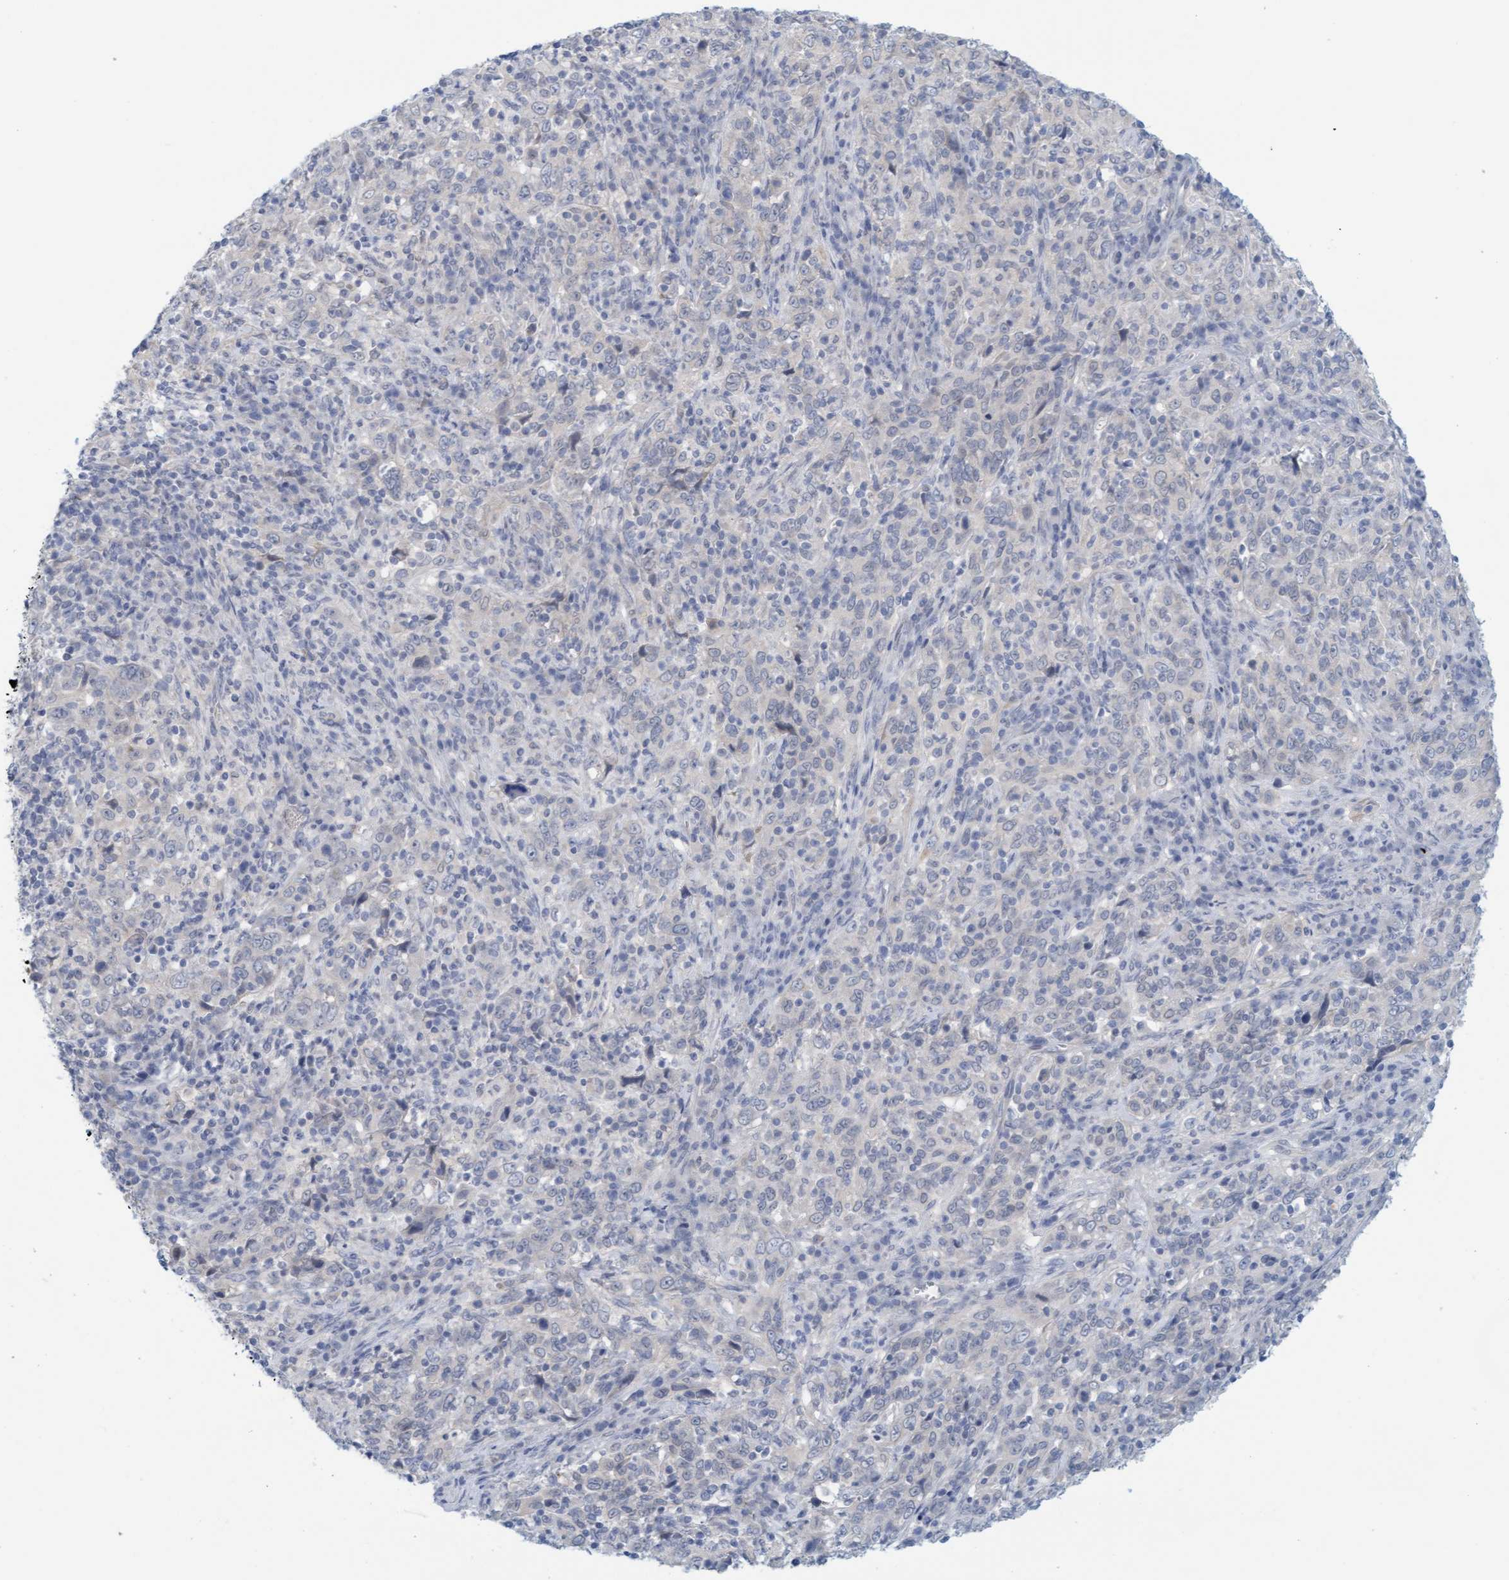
{"staining": {"intensity": "negative", "quantity": "none", "location": "none"}, "tissue": "cervical cancer", "cell_type": "Tumor cells", "image_type": "cancer", "snomed": [{"axis": "morphology", "description": "Squamous cell carcinoma, NOS"}, {"axis": "topography", "description": "Cervix"}], "caption": "Image shows no protein positivity in tumor cells of cervical cancer (squamous cell carcinoma) tissue.", "gene": "TSTD2", "patient": {"sex": "female", "age": 46}}